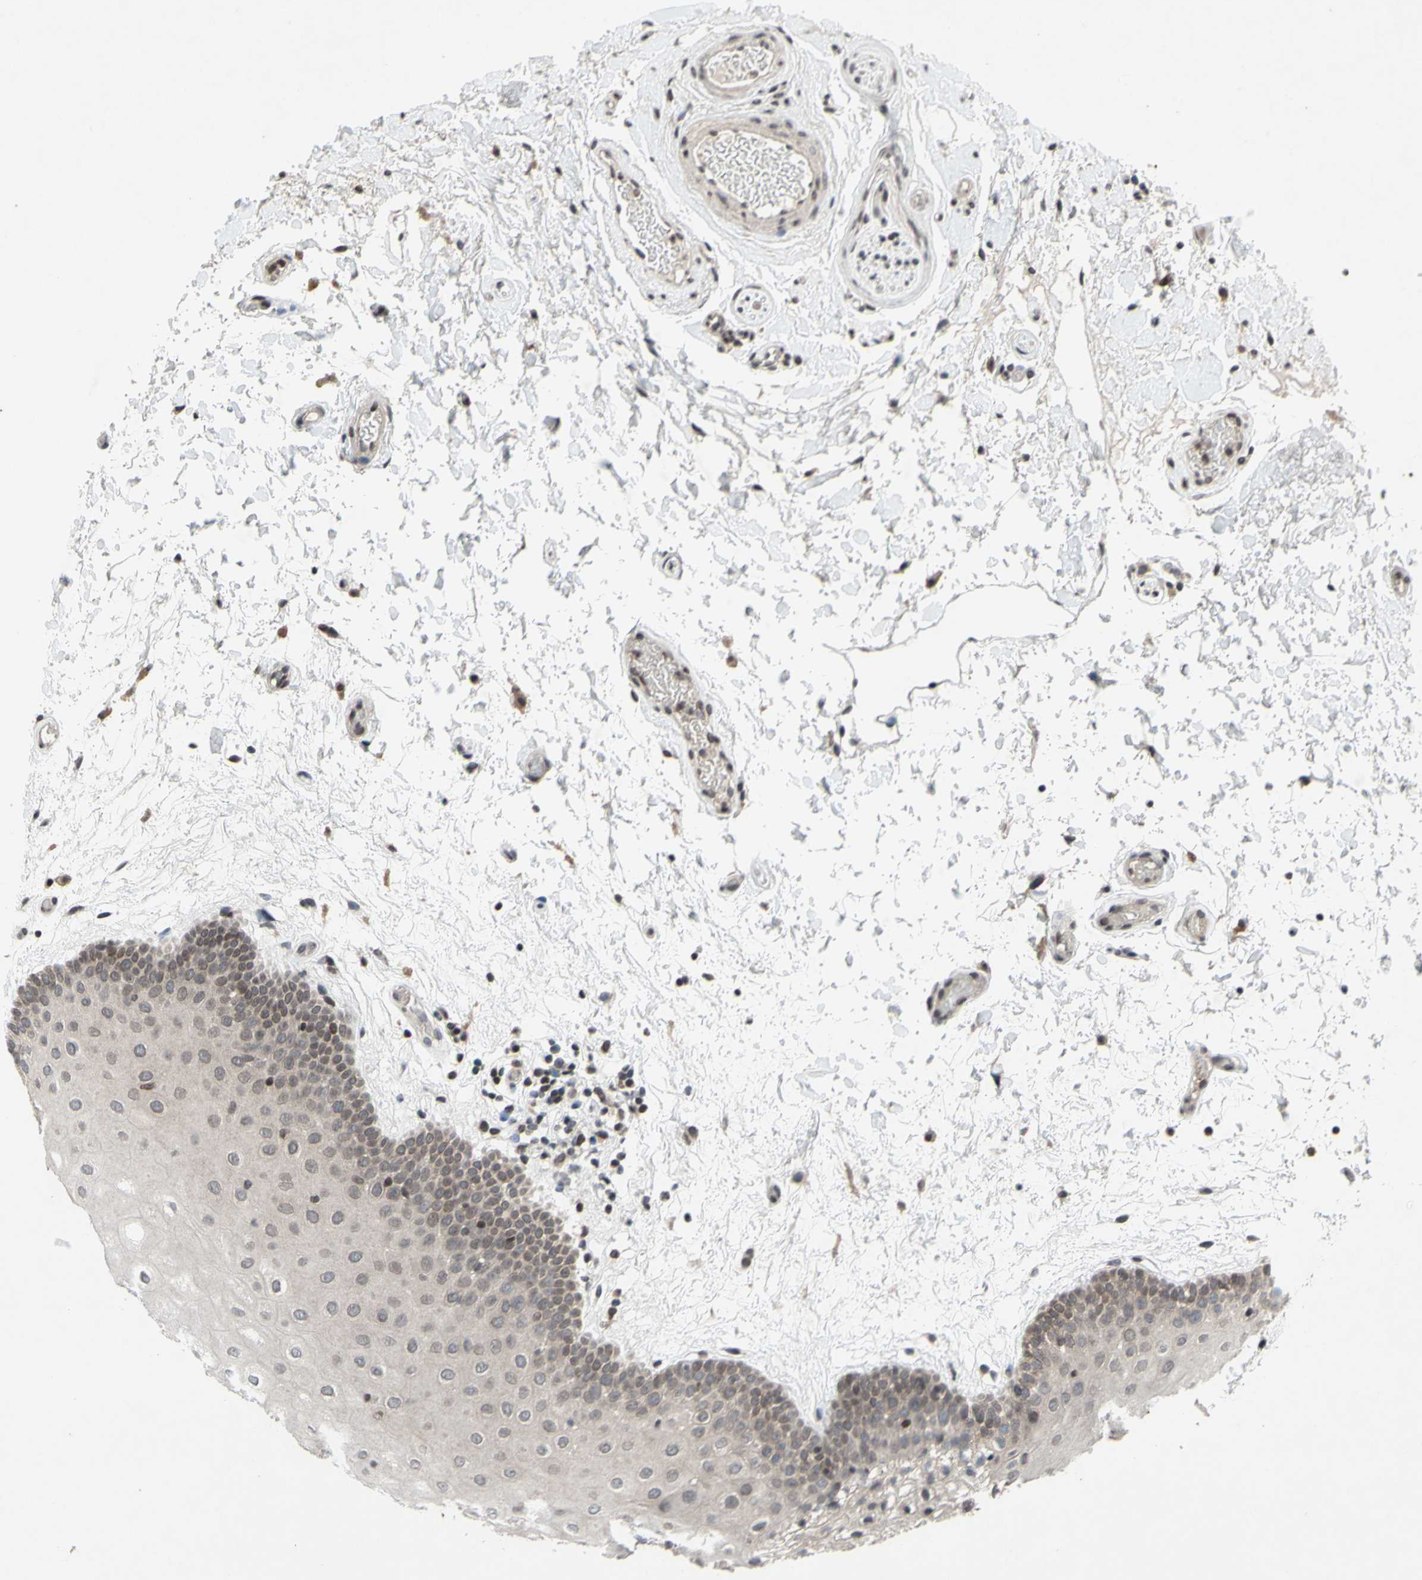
{"staining": {"intensity": "weak", "quantity": "25%-75%", "location": "cytoplasmic/membranous,nuclear"}, "tissue": "oral mucosa", "cell_type": "Squamous epithelial cells", "image_type": "normal", "snomed": [{"axis": "morphology", "description": "Normal tissue, NOS"}, {"axis": "morphology", "description": "Squamous cell carcinoma, NOS"}, {"axis": "topography", "description": "Skeletal muscle"}, {"axis": "topography", "description": "Oral tissue"}, {"axis": "topography", "description": "Head-Neck"}], "caption": "The micrograph shows a brown stain indicating the presence of a protein in the cytoplasmic/membranous,nuclear of squamous epithelial cells in oral mucosa. The staining was performed using DAB, with brown indicating positive protein expression. Nuclei are stained blue with hematoxylin.", "gene": "XPO1", "patient": {"sex": "male", "age": 71}}